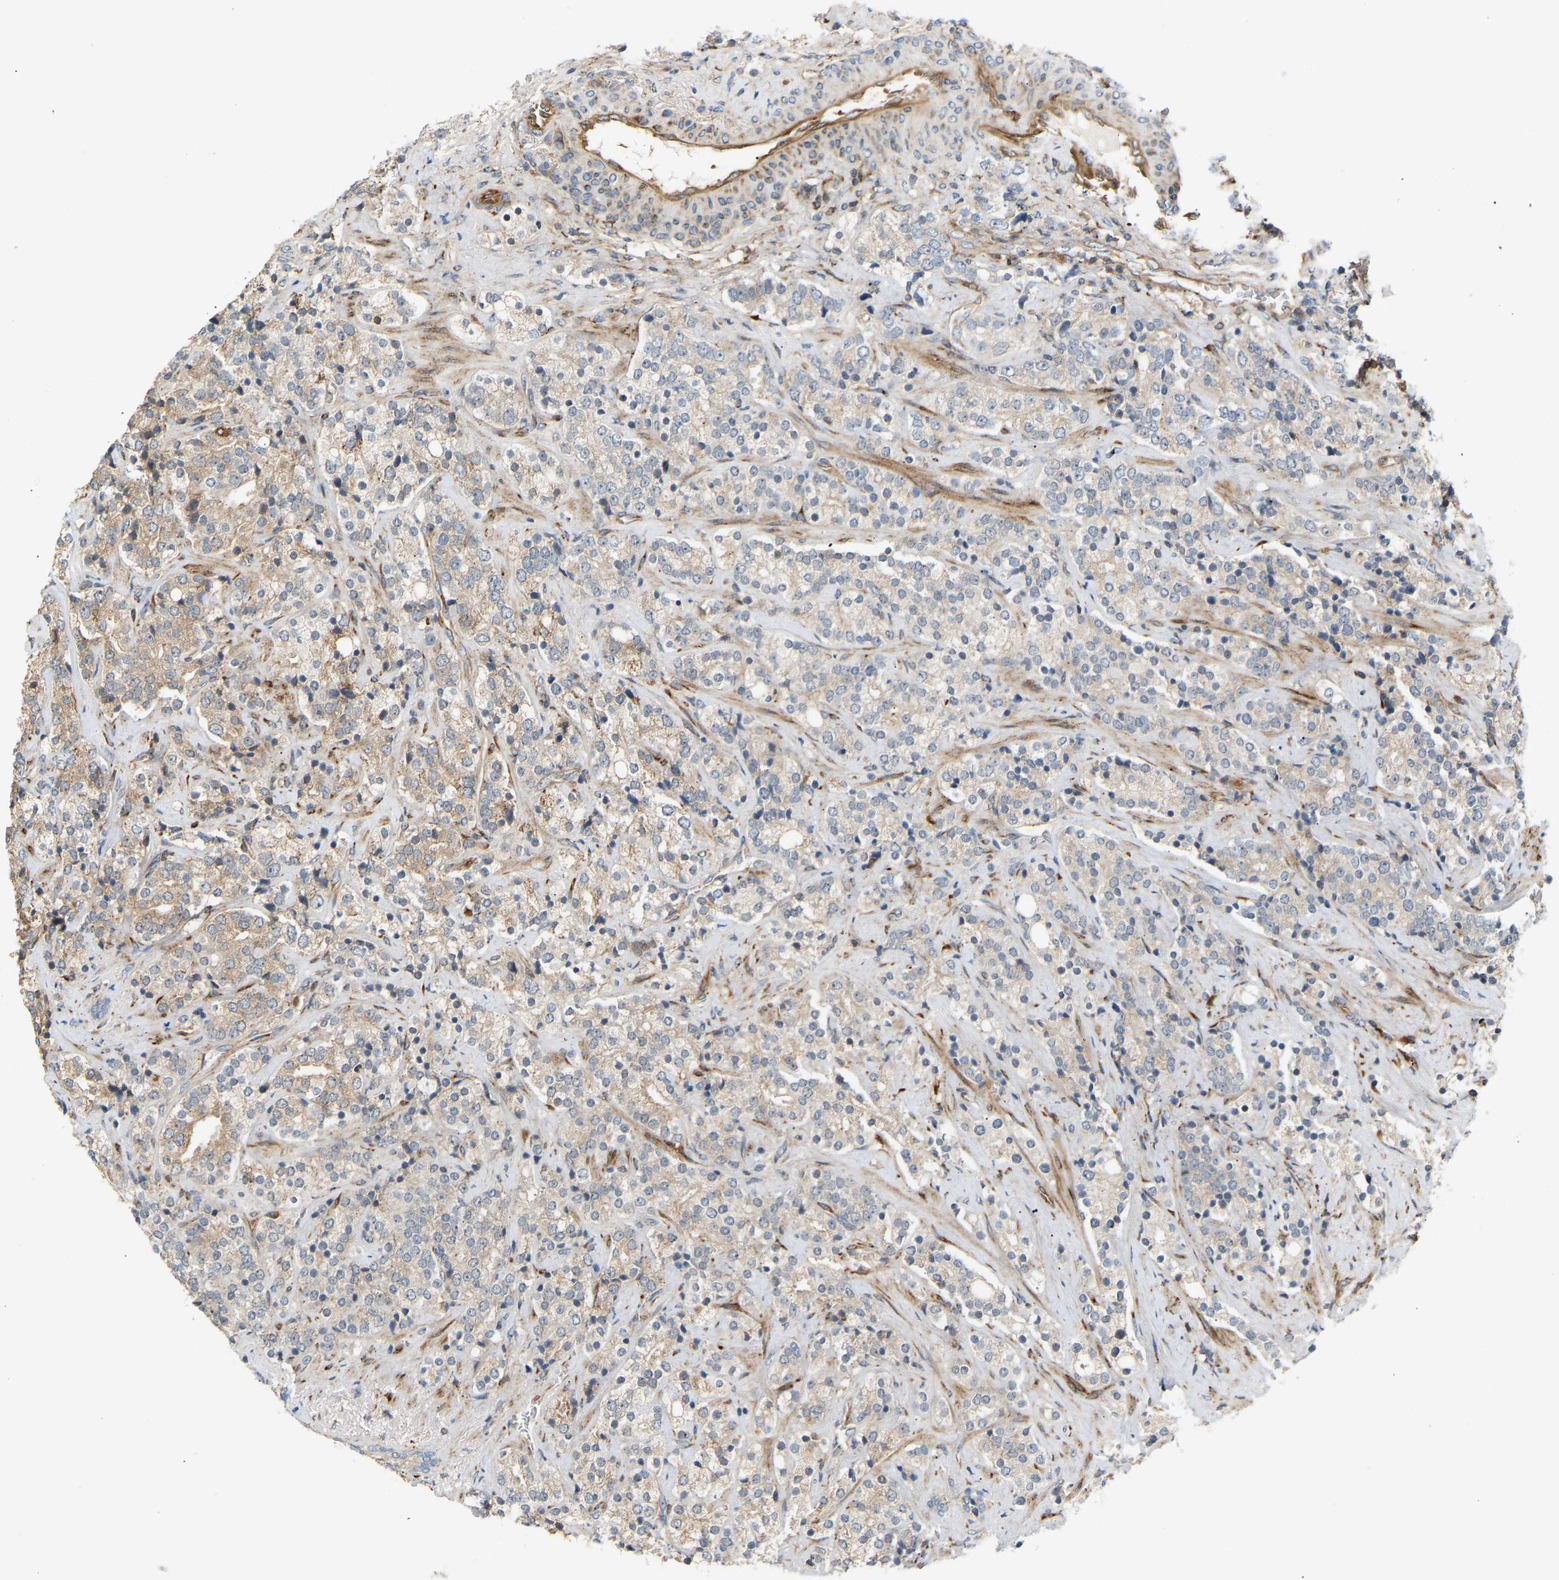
{"staining": {"intensity": "weak", "quantity": "<25%", "location": "cytoplasmic/membranous"}, "tissue": "prostate cancer", "cell_type": "Tumor cells", "image_type": "cancer", "snomed": [{"axis": "morphology", "description": "Adenocarcinoma, High grade"}, {"axis": "topography", "description": "Prostate"}], "caption": "An immunohistochemistry micrograph of prostate cancer is shown. There is no staining in tumor cells of prostate cancer. (Stains: DAB immunohistochemistry with hematoxylin counter stain, Microscopy: brightfield microscopy at high magnification).", "gene": "PLCG2", "patient": {"sex": "male", "age": 71}}